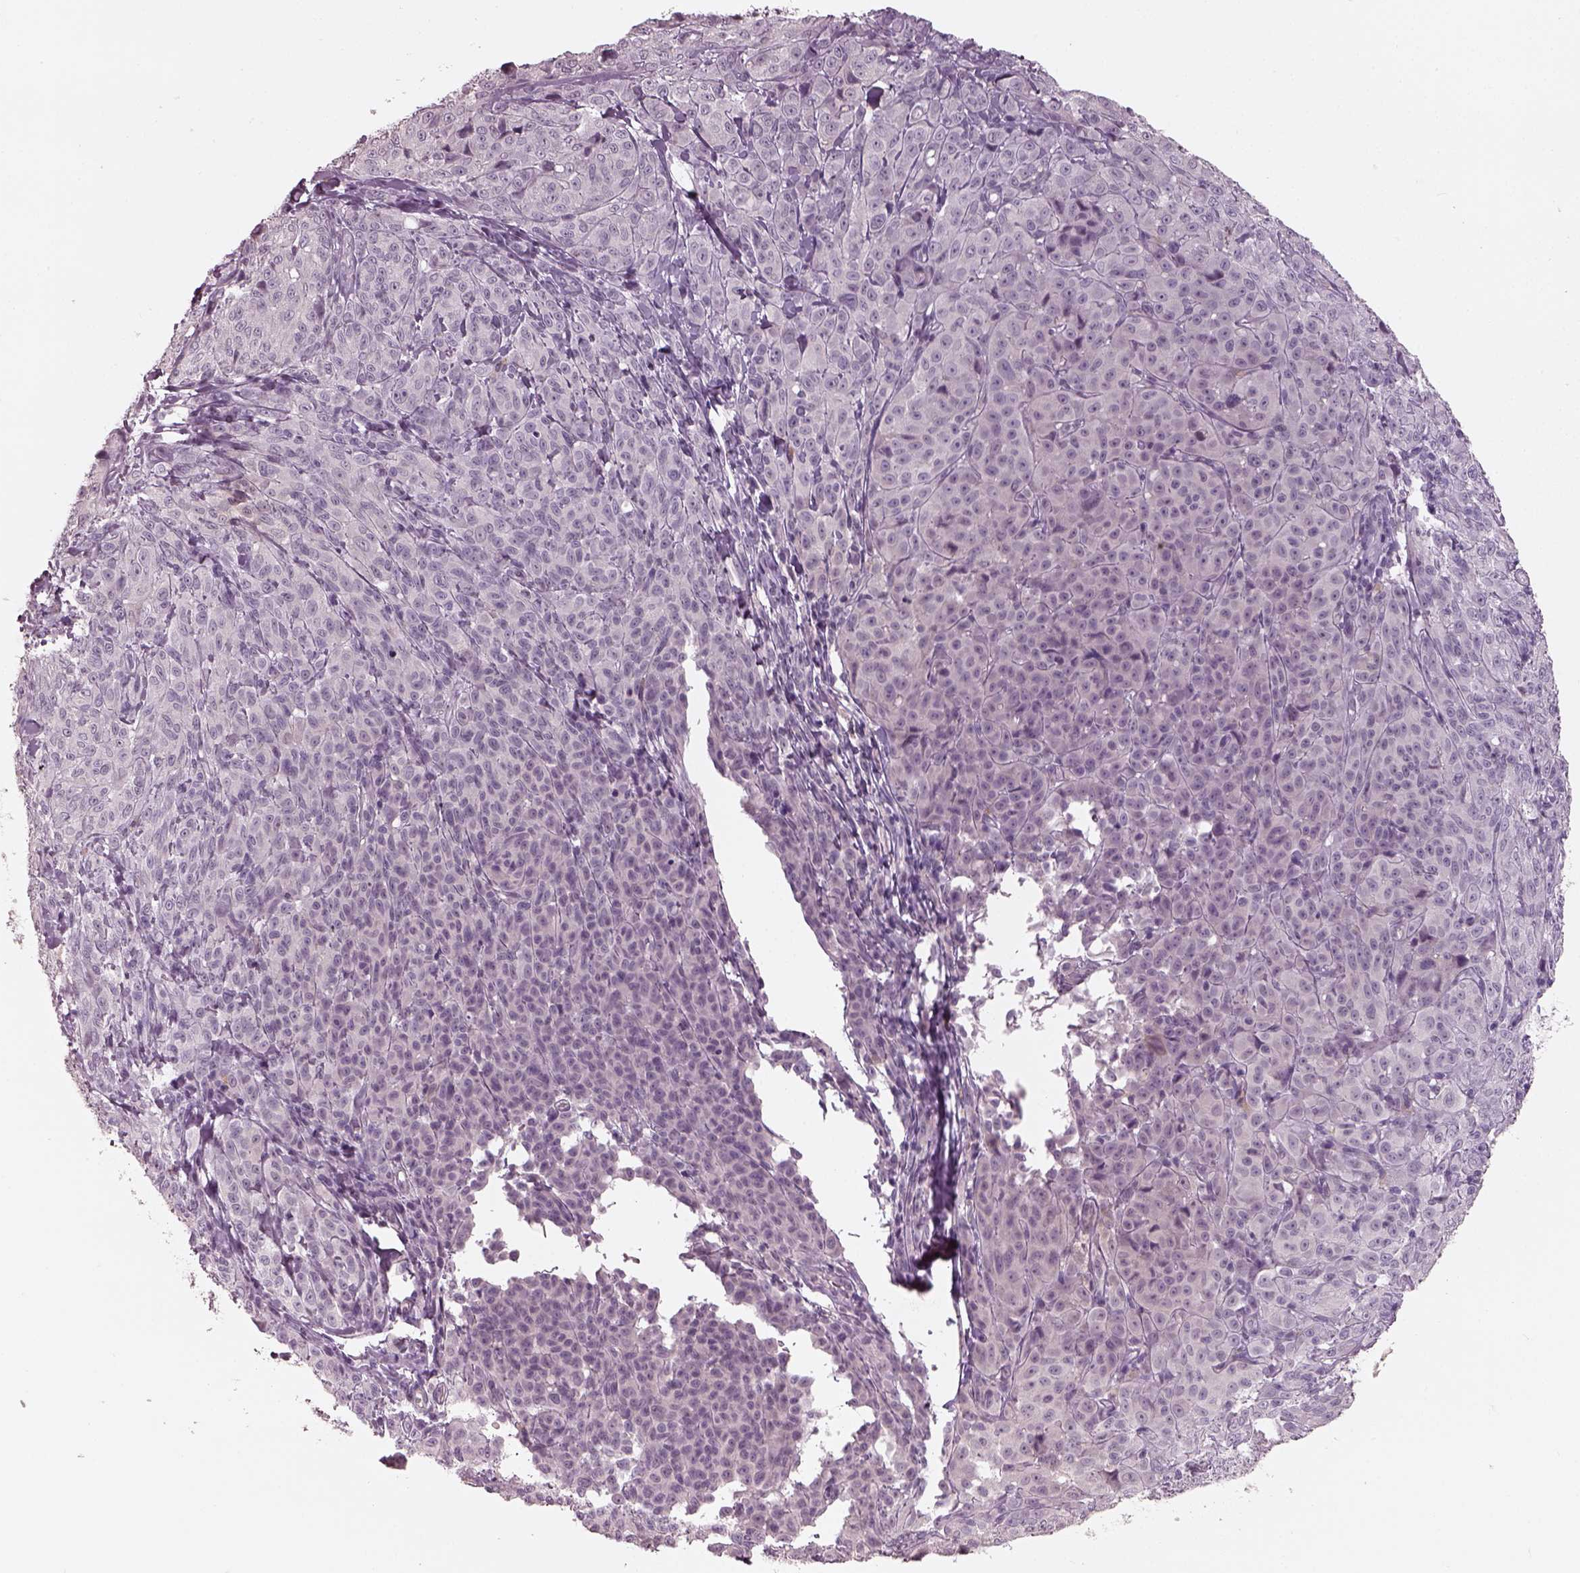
{"staining": {"intensity": "negative", "quantity": "none", "location": "none"}, "tissue": "melanoma", "cell_type": "Tumor cells", "image_type": "cancer", "snomed": [{"axis": "morphology", "description": "Malignant melanoma, NOS"}, {"axis": "topography", "description": "Skin"}], "caption": "The micrograph displays no significant expression in tumor cells of melanoma. (DAB IHC with hematoxylin counter stain).", "gene": "OPTC", "patient": {"sex": "male", "age": 89}}